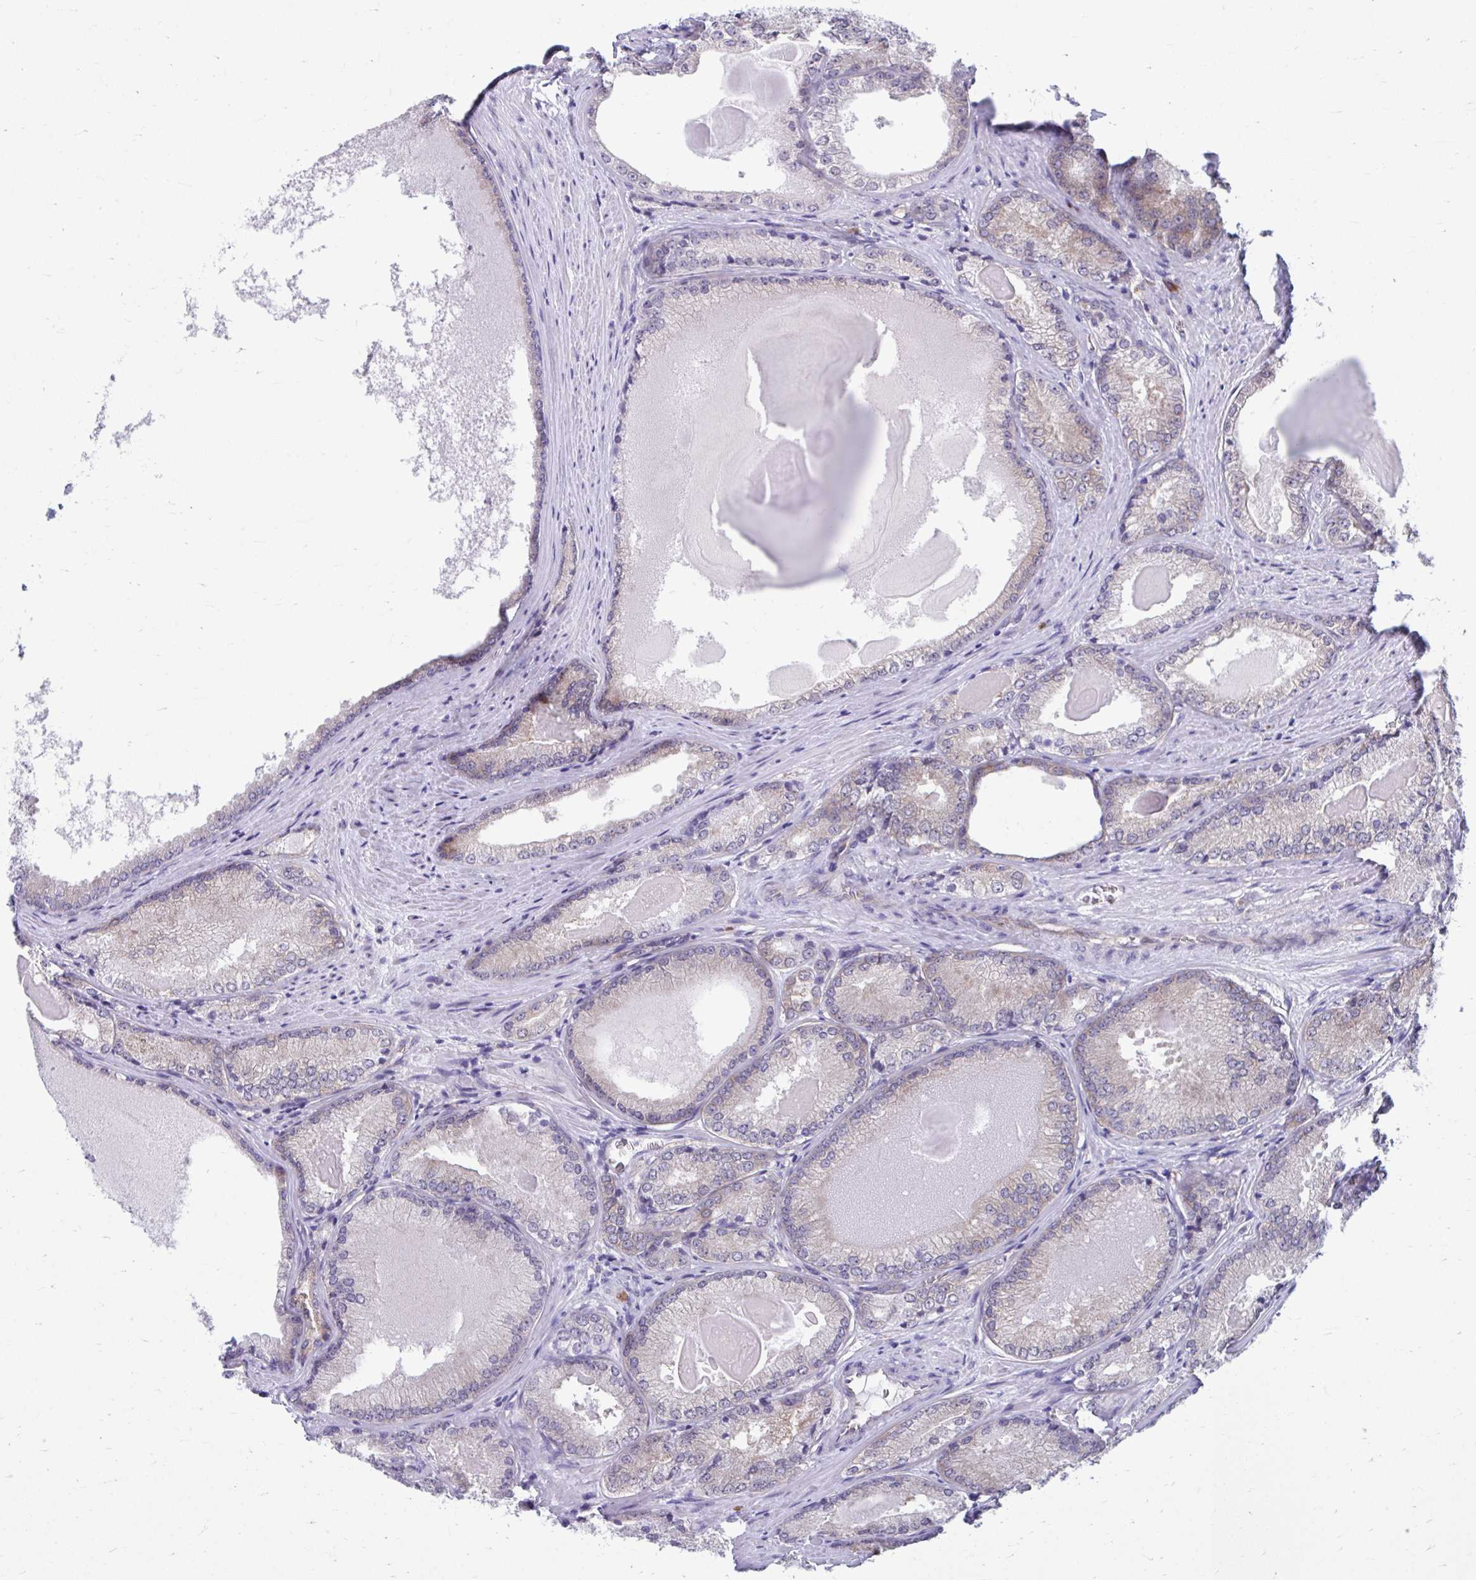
{"staining": {"intensity": "weak", "quantity": "<25%", "location": "cytoplasmic/membranous"}, "tissue": "prostate cancer", "cell_type": "Tumor cells", "image_type": "cancer", "snomed": [{"axis": "morphology", "description": "Adenocarcinoma, NOS"}, {"axis": "morphology", "description": "Adenocarcinoma, Low grade"}, {"axis": "topography", "description": "Prostate"}], "caption": "An immunohistochemistry micrograph of prostate adenocarcinoma is shown. There is no staining in tumor cells of prostate adenocarcinoma.", "gene": "SELENON", "patient": {"sex": "male", "age": 68}}